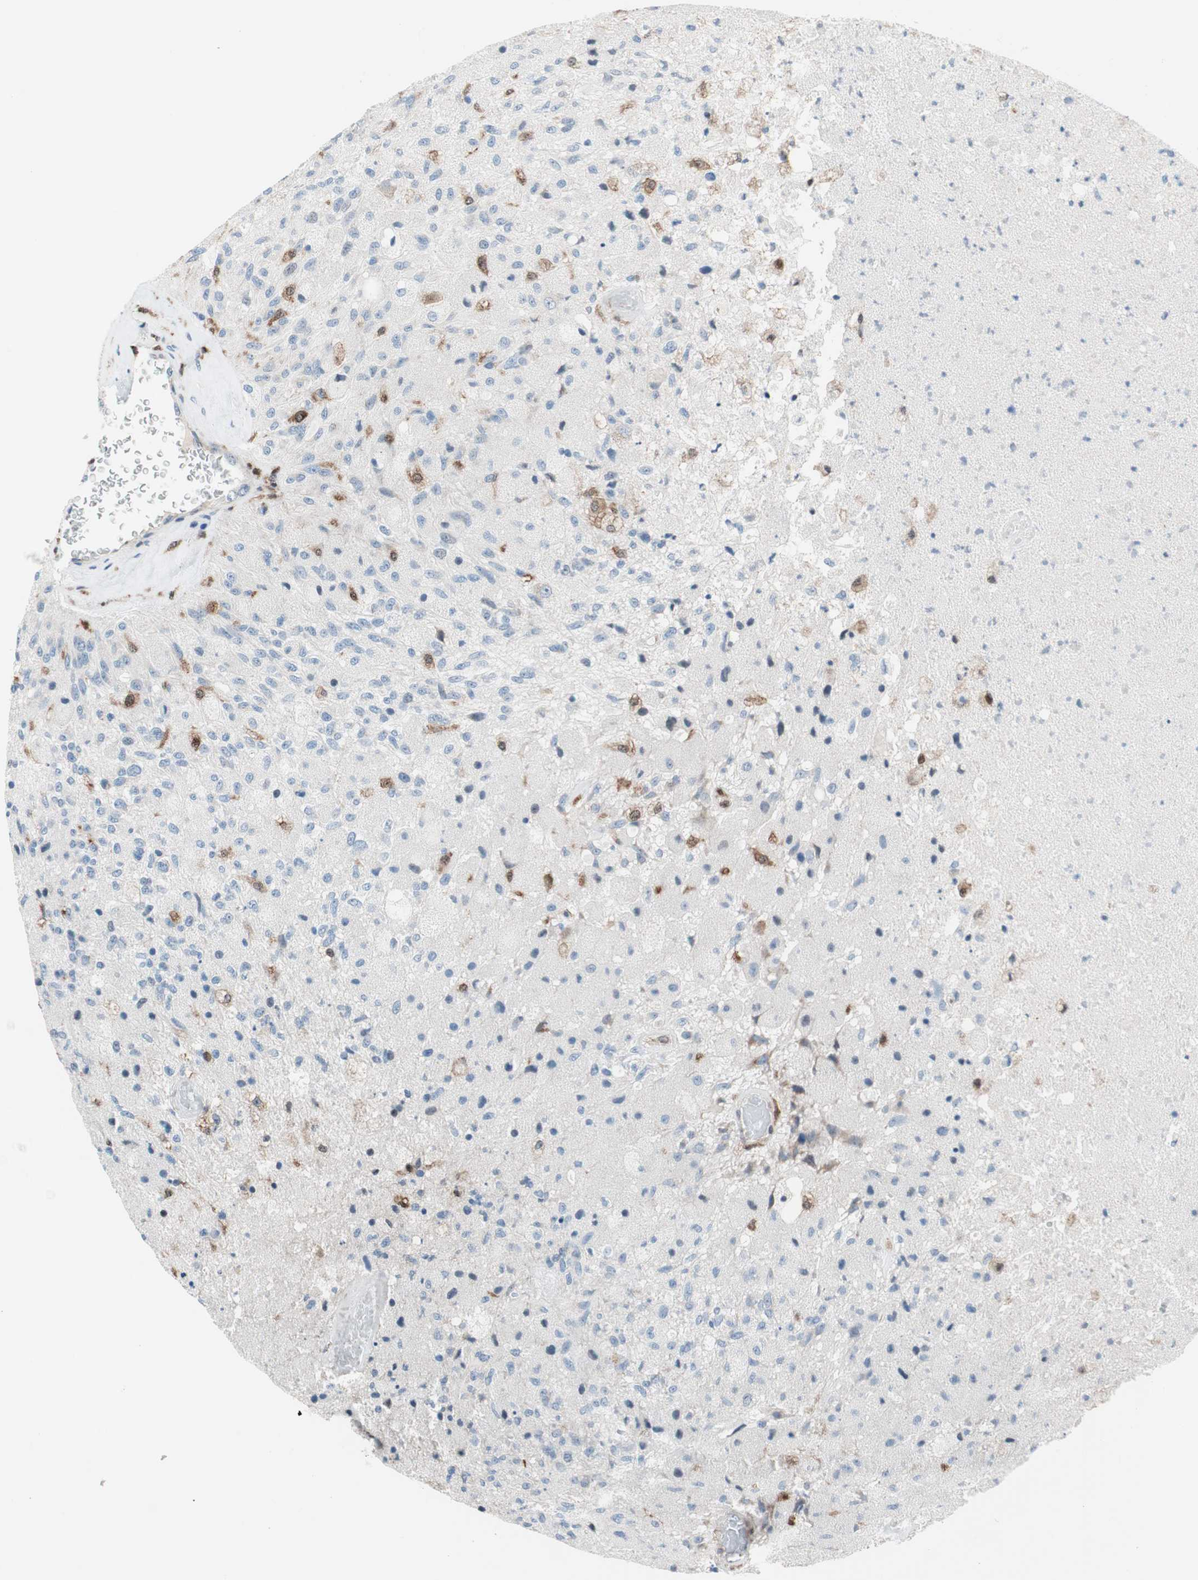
{"staining": {"intensity": "negative", "quantity": "none", "location": "none"}, "tissue": "glioma", "cell_type": "Tumor cells", "image_type": "cancer", "snomed": [{"axis": "morphology", "description": "Normal tissue, NOS"}, {"axis": "morphology", "description": "Glioma, malignant, High grade"}, {"axis": "topography", "description": "Cerebral cortex"}], "caption": "Immunohistochemistry photomicrograph of neoplastic tissue: glioma stained with DAB (3,3'-diaminobenzidine) exhibits no significant protein expression in tumor cells.", "gene": "RGS10", "patient": {"sex": "male", "age": 77}}